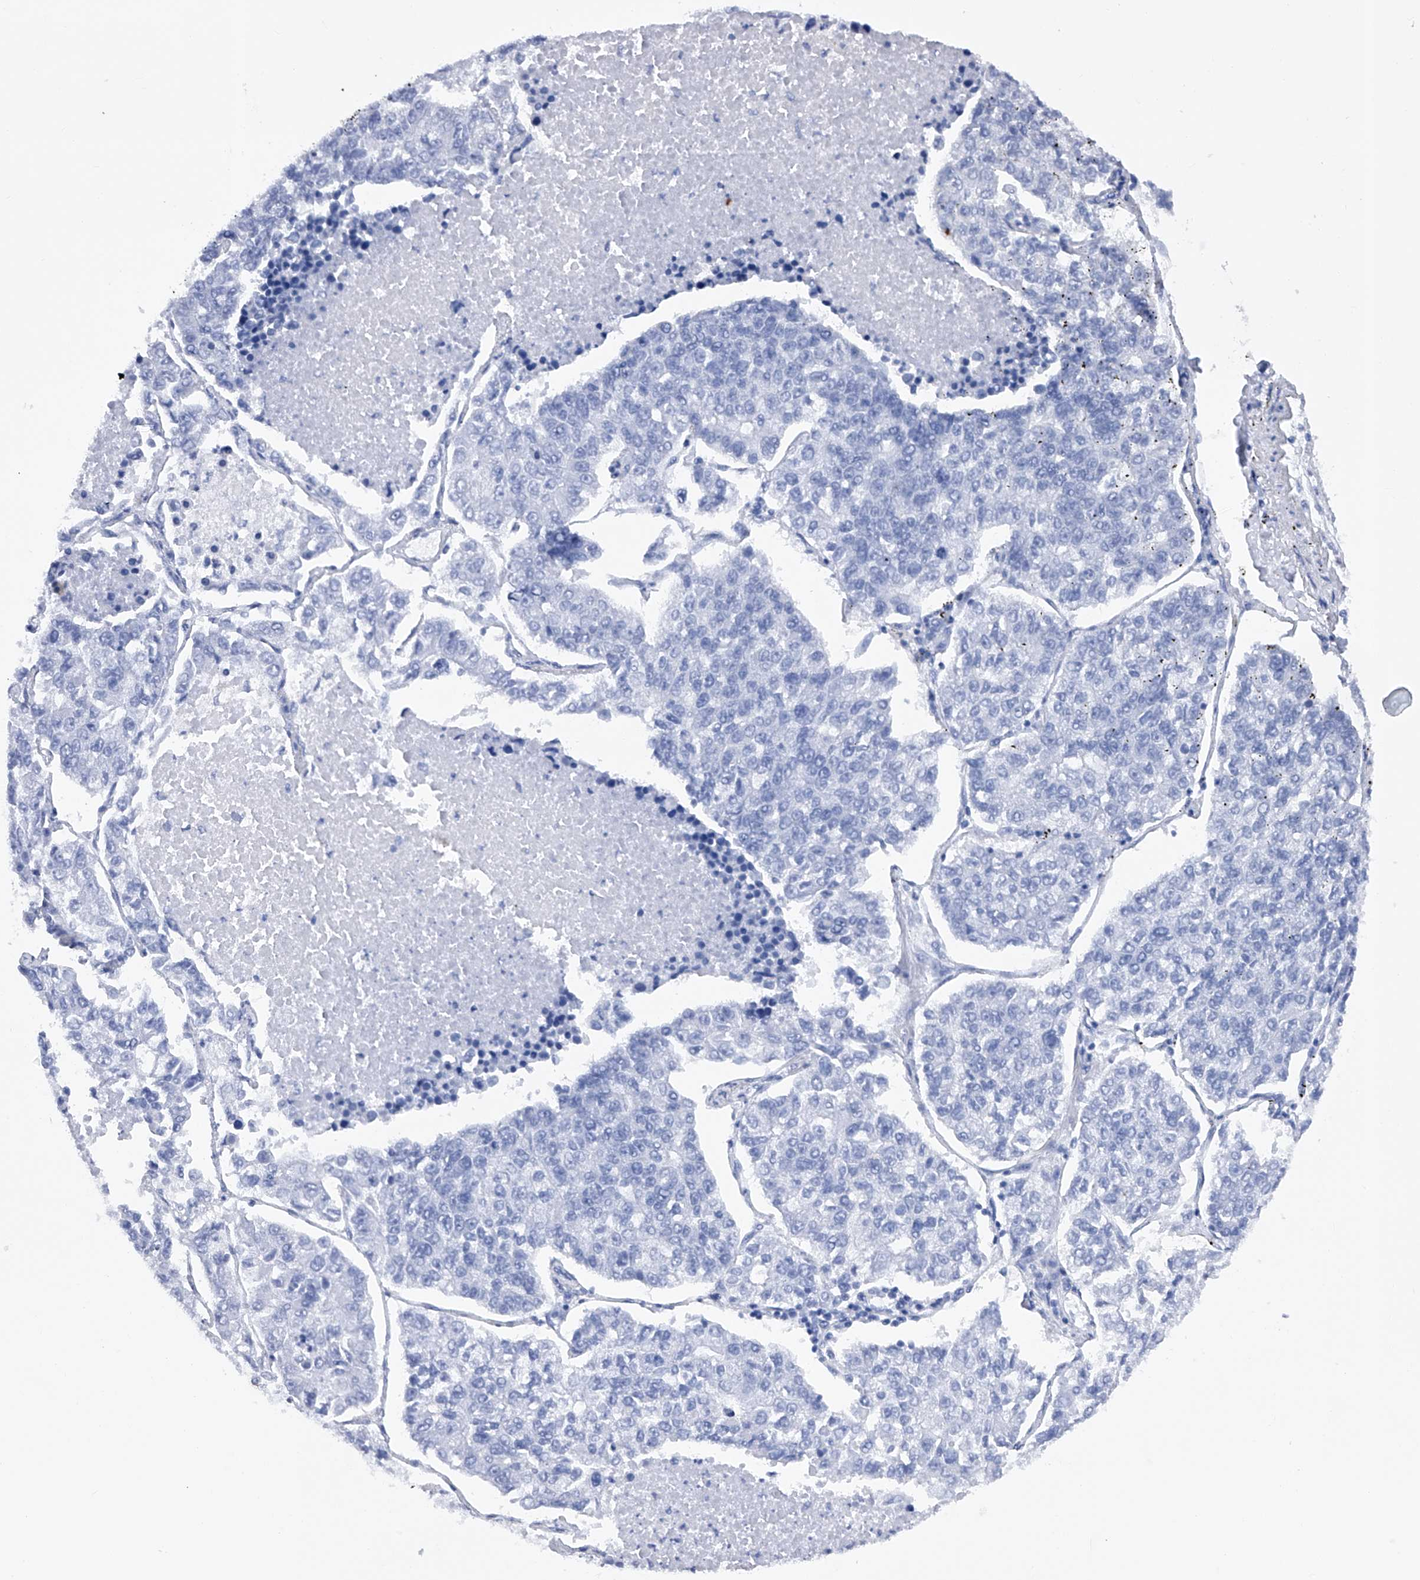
{"staining": {"intensity": "negative", "quantity": "none", "location": "none"}, "tissue": "lung cancer", "cell_type": "Tumor cells", "image_type": "cancer", "snomed": [{"axis": "morphology", "description": "Adenocarcinoma, NOS"}, {"axis": "topography", "description": "Lung"}], "caption": "Tumor cells are negative for brown protein staining in adenocarcinoma (lung).", "gene": "PDSS2", "patient": {"sex": "male", "age": 49}}